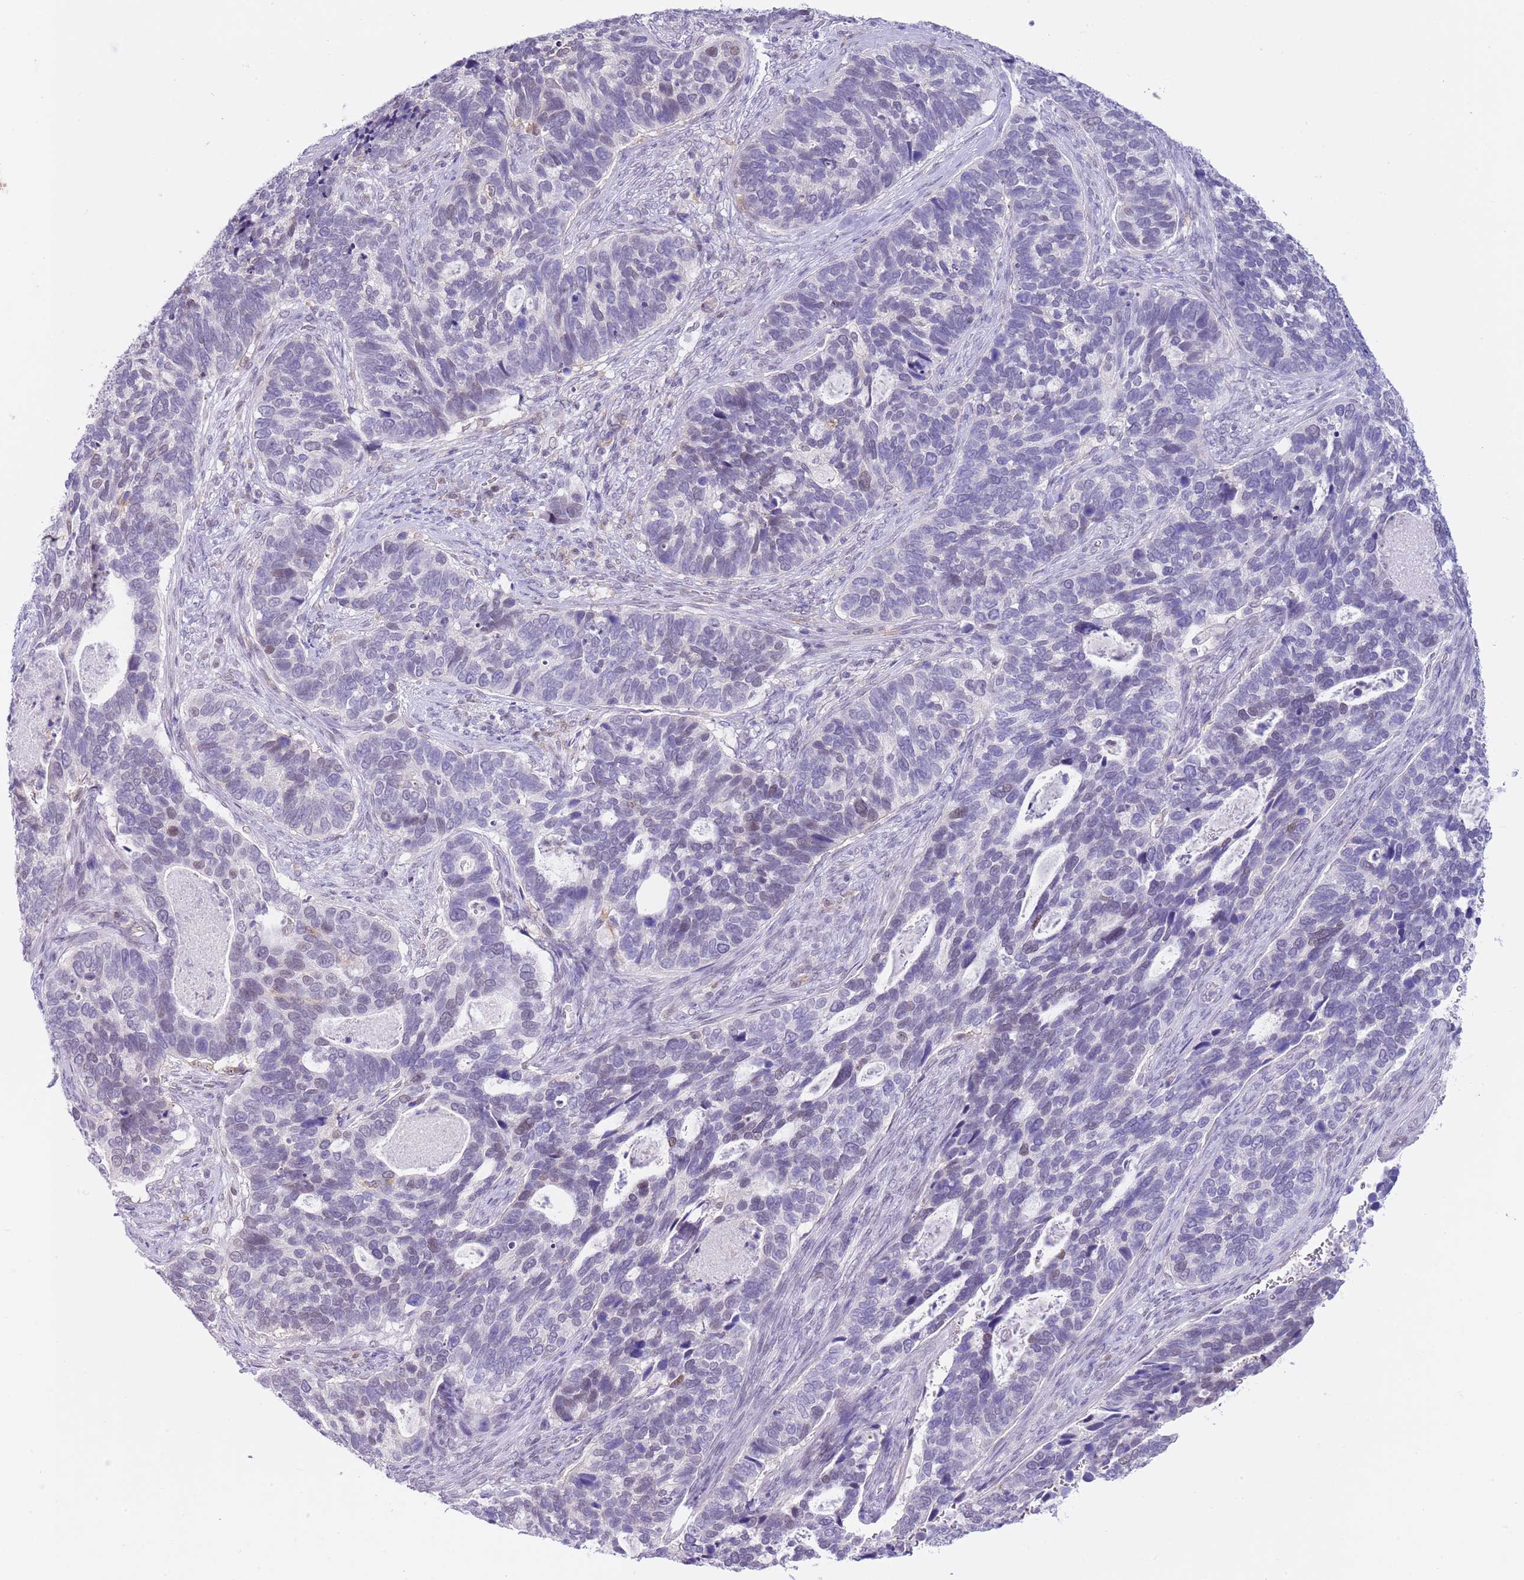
{"staining": {"intensity": "negative", "quantity": "none", "location": "none"}, "tissue": "cervical cancer", "cell_type": "Tumor cells", "image_type": "cancer", "snomed": [{"axis": "morphology", "description": "Squamous cell carcinoma, NOS"}, {"axis": "topography", "description": "Cervix"}], "caption": "IHC image of neoplastic tissue: cervical cancer stained with DAB reveals no significant protein staining in tumor cells. (Immunohistochemistry (ihc), brightfield microscopy, high magnification).", "gene": "PPP1R17", "patient": {"sex": "female", "age": 38}}